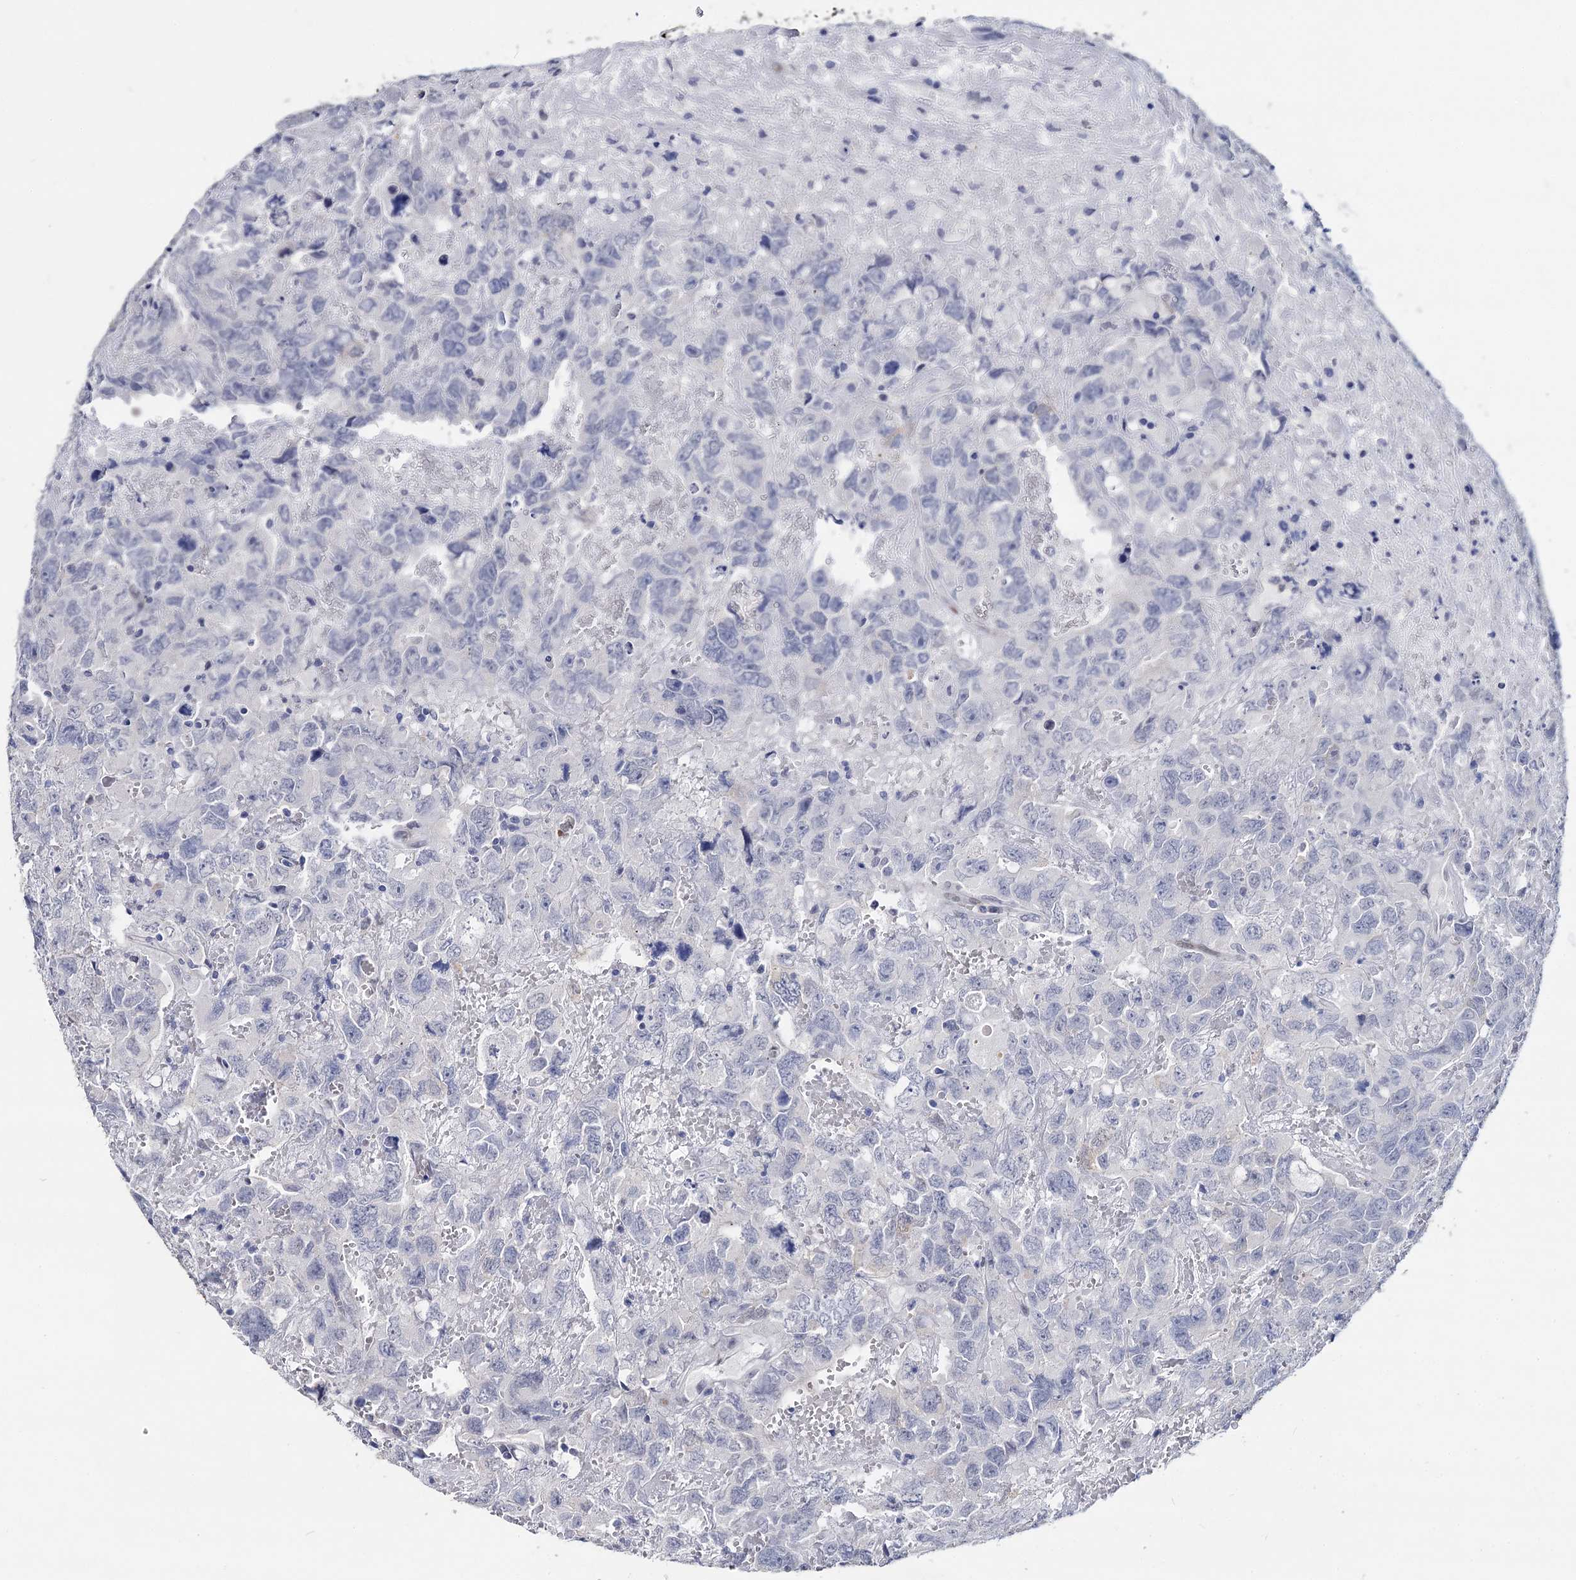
{"staining": {"intensity": "negative", "quantity": "none", "location": "none"}, "tissue": "testis cancer", "cell_type": "Tumor cells", "image_type": "cancer", "snomed": [{"axis": "morphology", "description": "Carcinoma, Embryonal, NOS"}, {"axis": "topography", "description": "Testis"}], "caption": "Tumor cells are negative for brown protein staining in testis embryonal carcinoma.", "gene": "MAGEA4", "patient": {"sex": "male", "age": 45}}